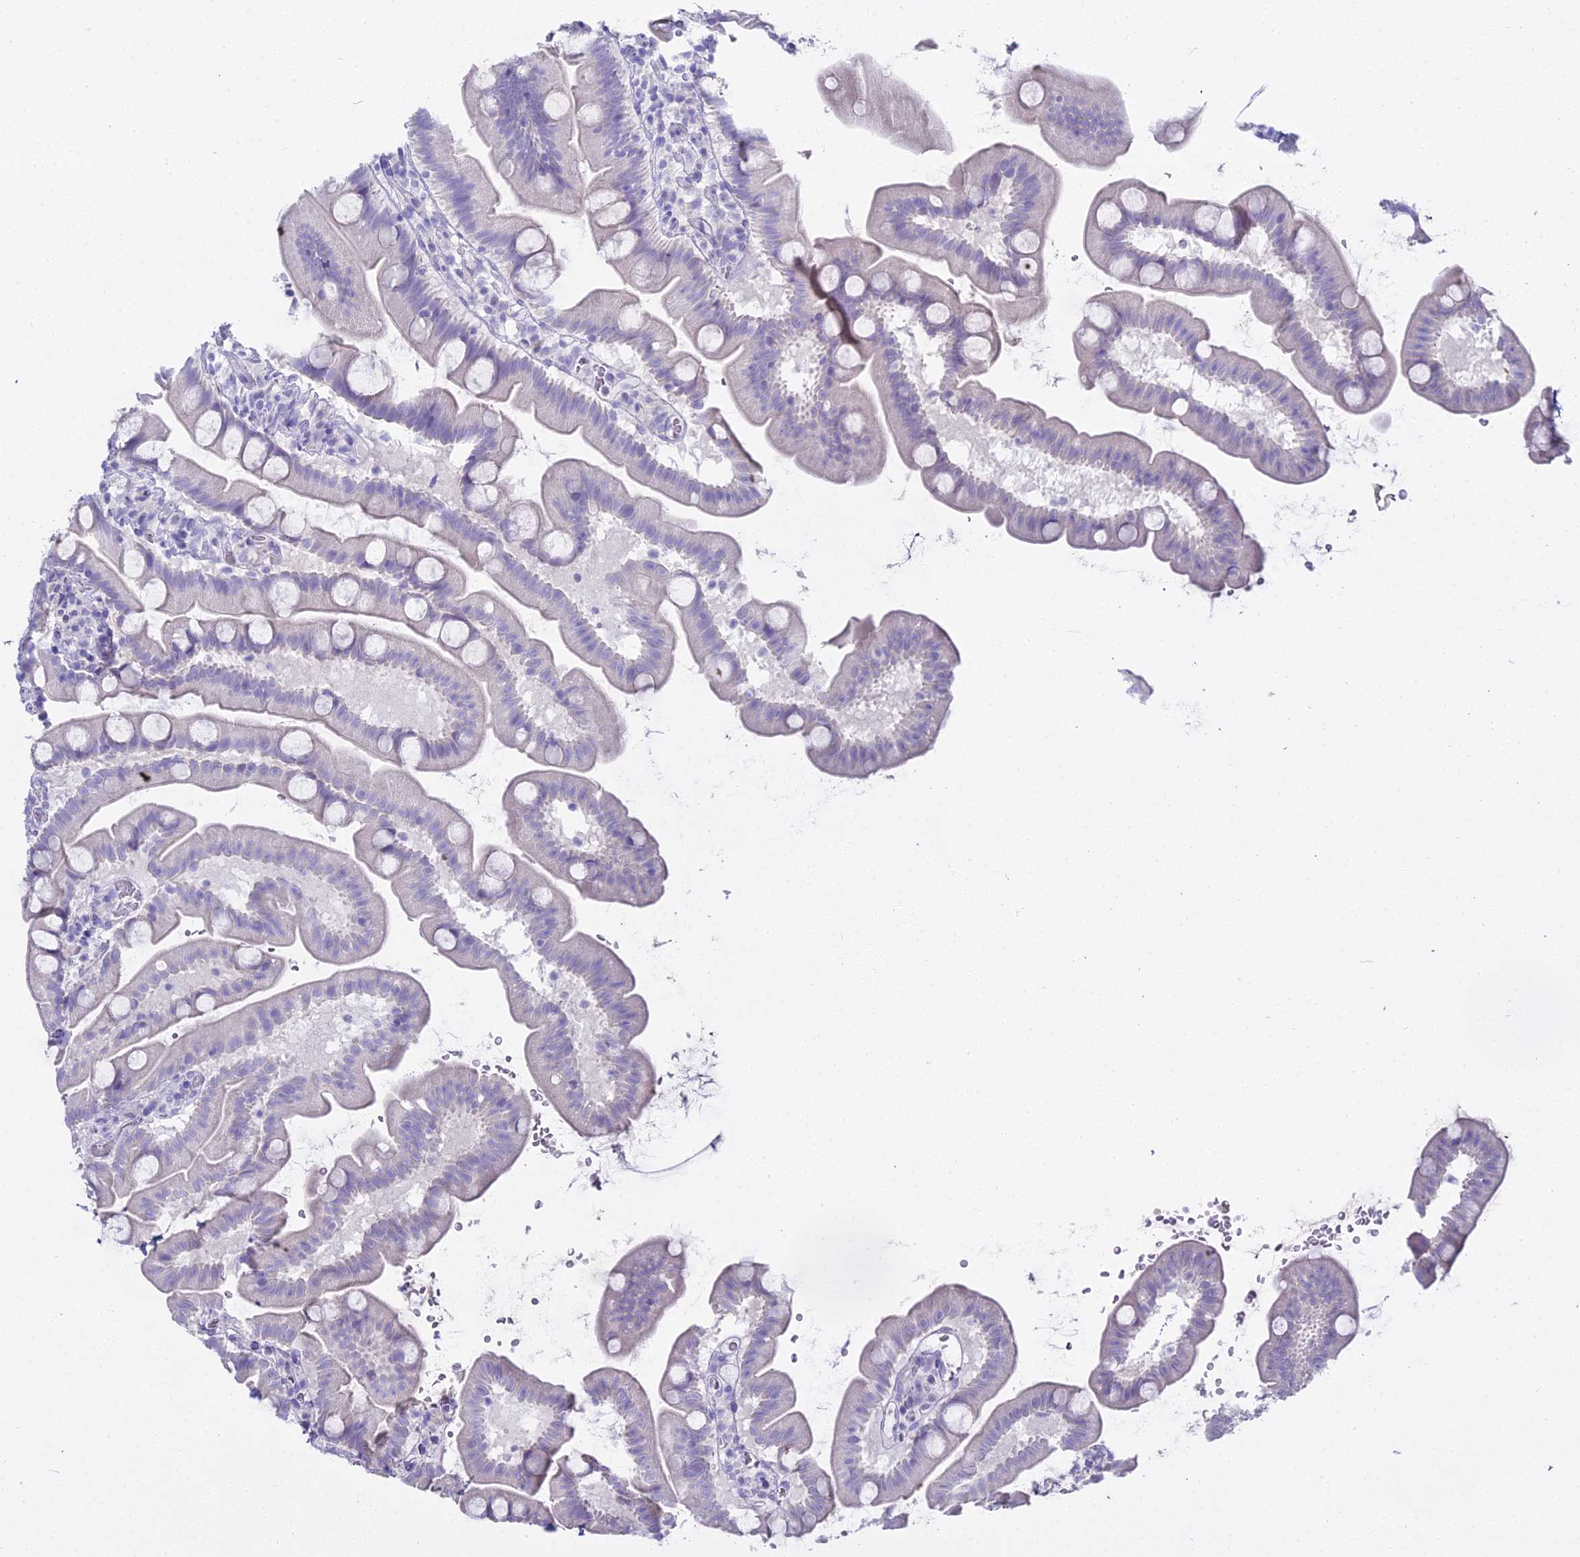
{"staining": {"intensity": "negative", "quantity": "none", "location": "none"}, "tissue": "small intestine", "cell_type": "Glandular cells", "image_type": "normal", "snomed": [{"axis": "morphology", "description": "Normal tissue, NOS"}, {"axis": "topography", "description": "Small intestine"}], "caption": "High magnification brightfield microscopy of benign small intestine stained with DAB (3,3'-diaminobenzidine) (brown) and counterstained with hematoxylin (blue): glandular cells show no significant positivity. The staining is performed using DAB brown chromogen with nuclei counter-stained in using hematoxylin.", "gene": "S100A7", "patient": {"sex": "female", "age": 68}}